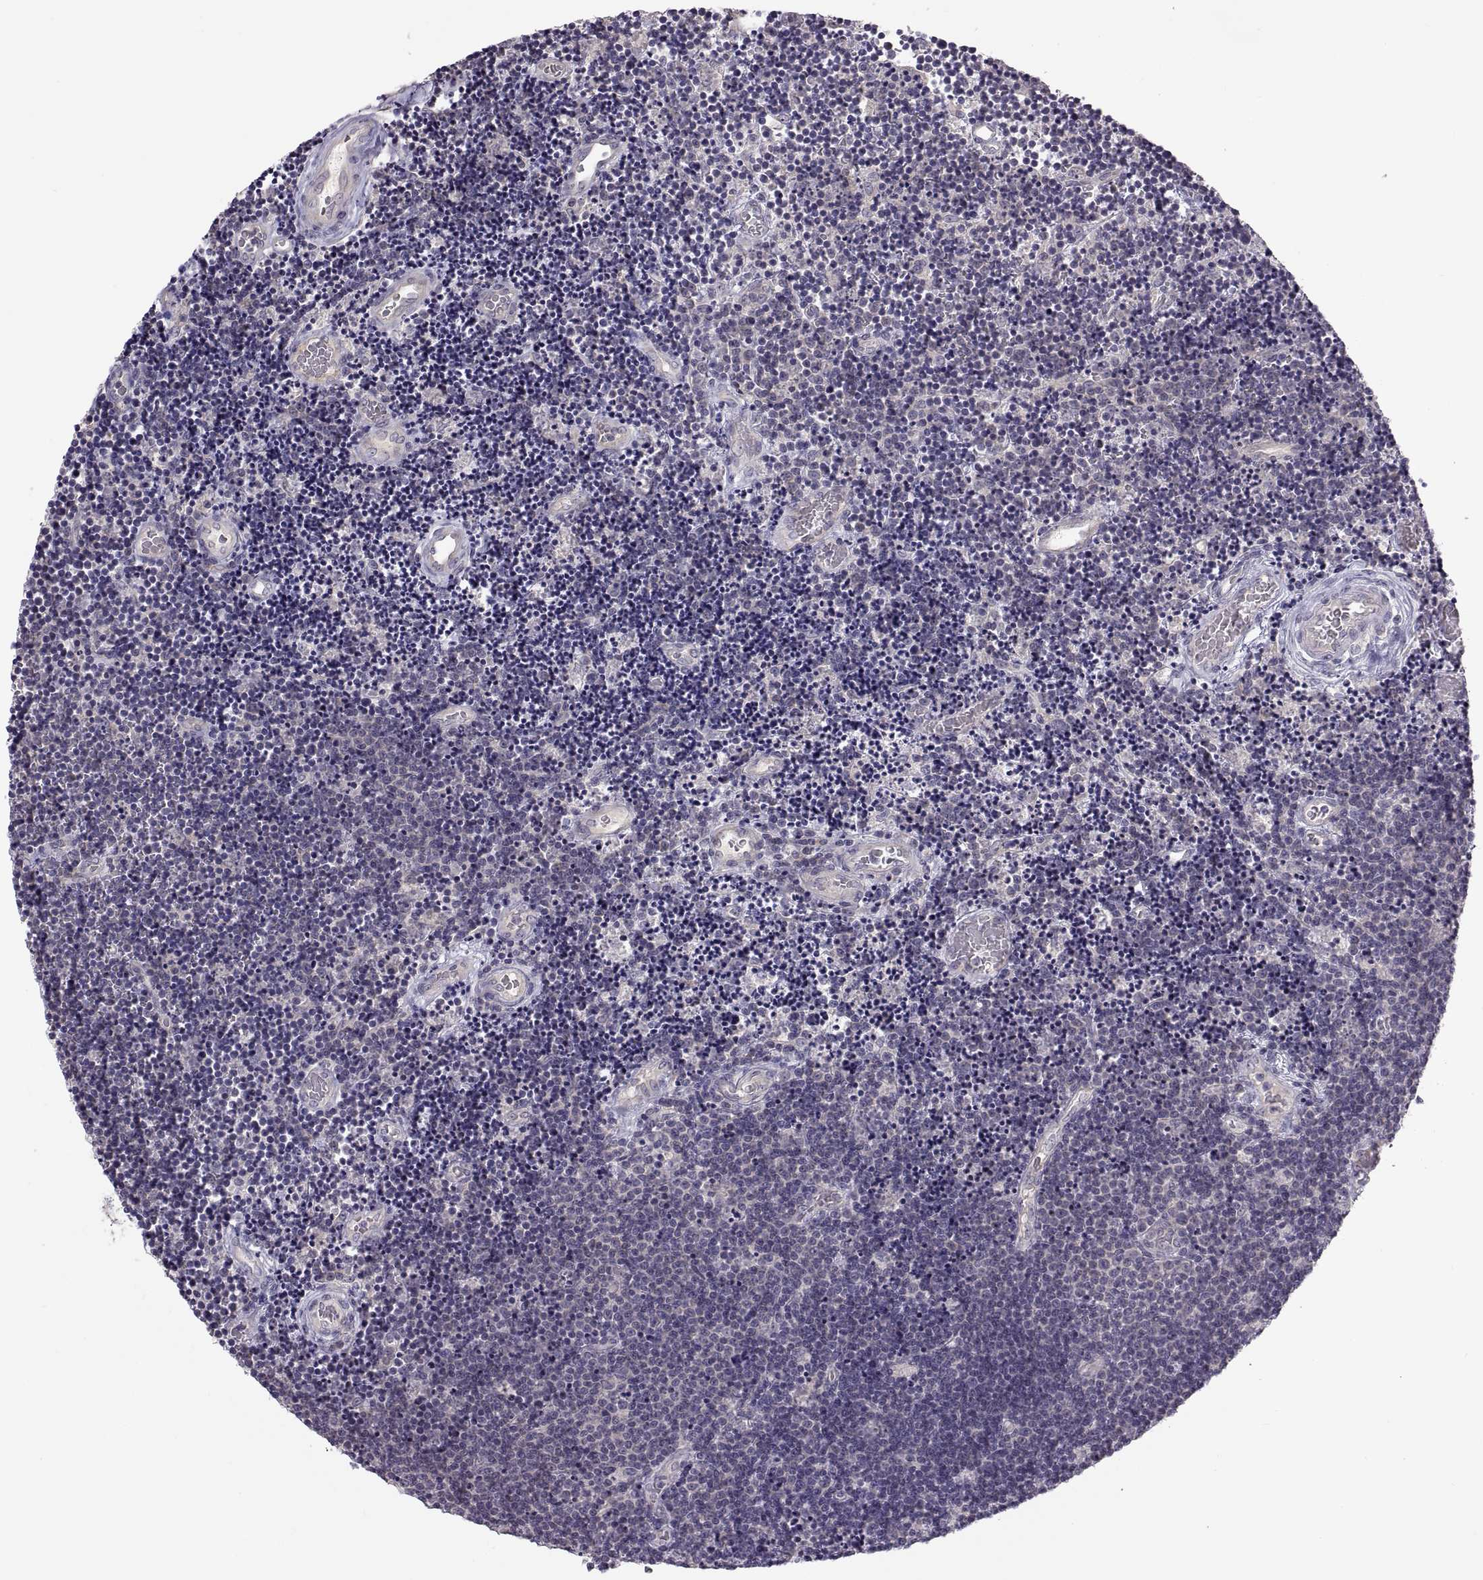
{"staining": {"intensity": "negative", "quantity": "none", "location": "none"}, "tissue": "lymphoma", "cell_type": "Tumor cells", "image_type": "cancer", "snomed": [{"axis": "morphology", "description": "Malignant lymphoma, non-Hodgkin's type, Low grade"}, {"axis": "topography", "description": "Brain"}], "caption": "Tumor cells show no significant protein expression in lymphoma. (Stains: DAB immunohistochemistry with hematoxylin counter stain, Microscopy: brightfield microscopy at high magnification).", "gene": "ACSBG2", "patient": {"sex": "female", "age": 66}}